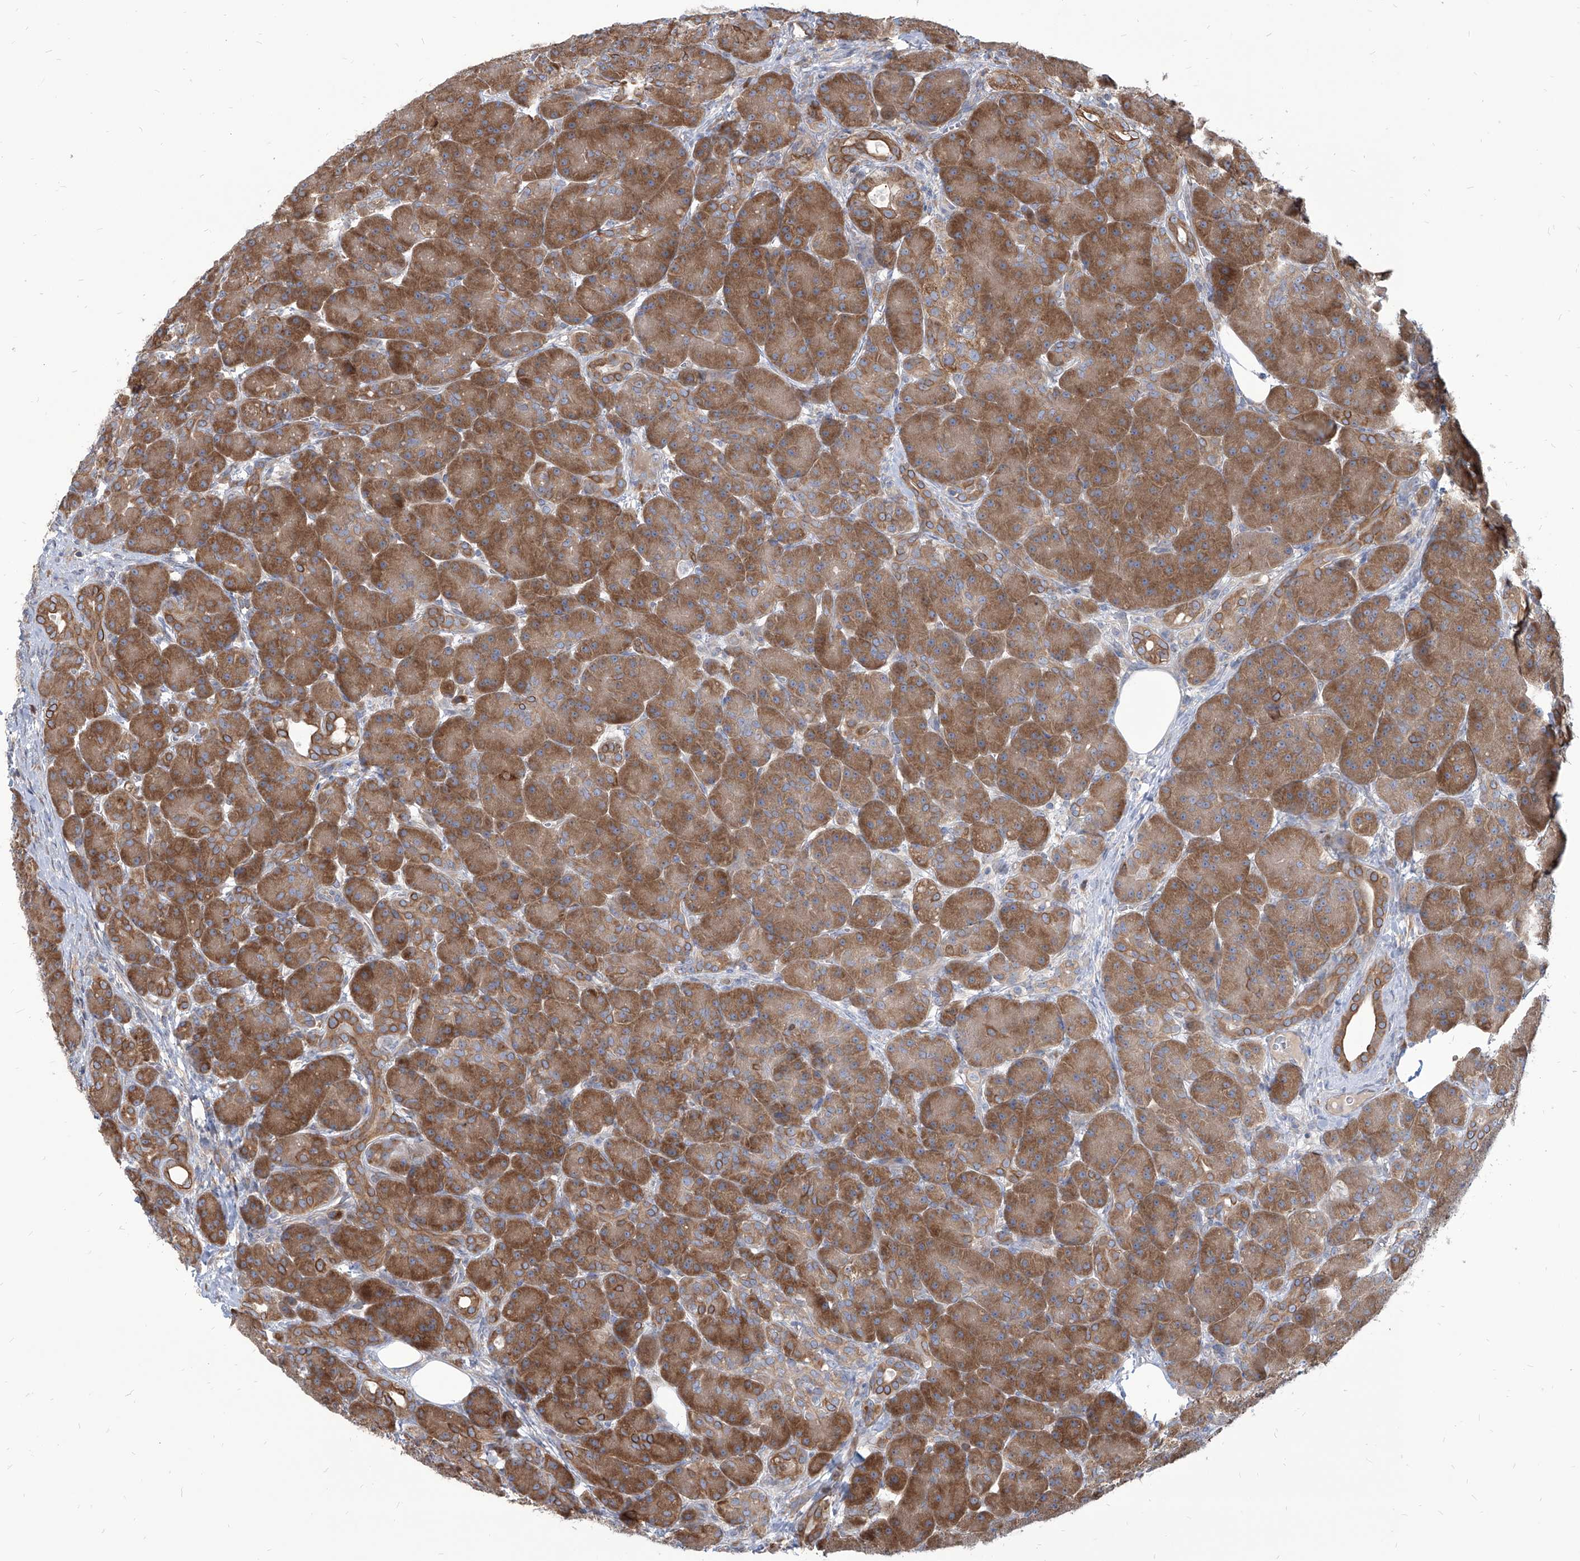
{"staining": {"intensity": "moderate", "quantity": ">75%", "location": "cytoplasmic/membranous"}, "tissue": "pancreas", "cell_type": "Exocrine glandular cells", "image_type": "normal", "snomed": [{"axis": "morphology", "description": "Normal tissue, NOS"}, {"axis": "topography", "description": "Pancreas"}], "caption": "The immunohistochemical stain labels moderate cytoplasmic/membranous positivity in exocrine glandular cells of normal pancreas.", "gene": "FAM83B", "patient": {"sex": "male", "age": 63}}